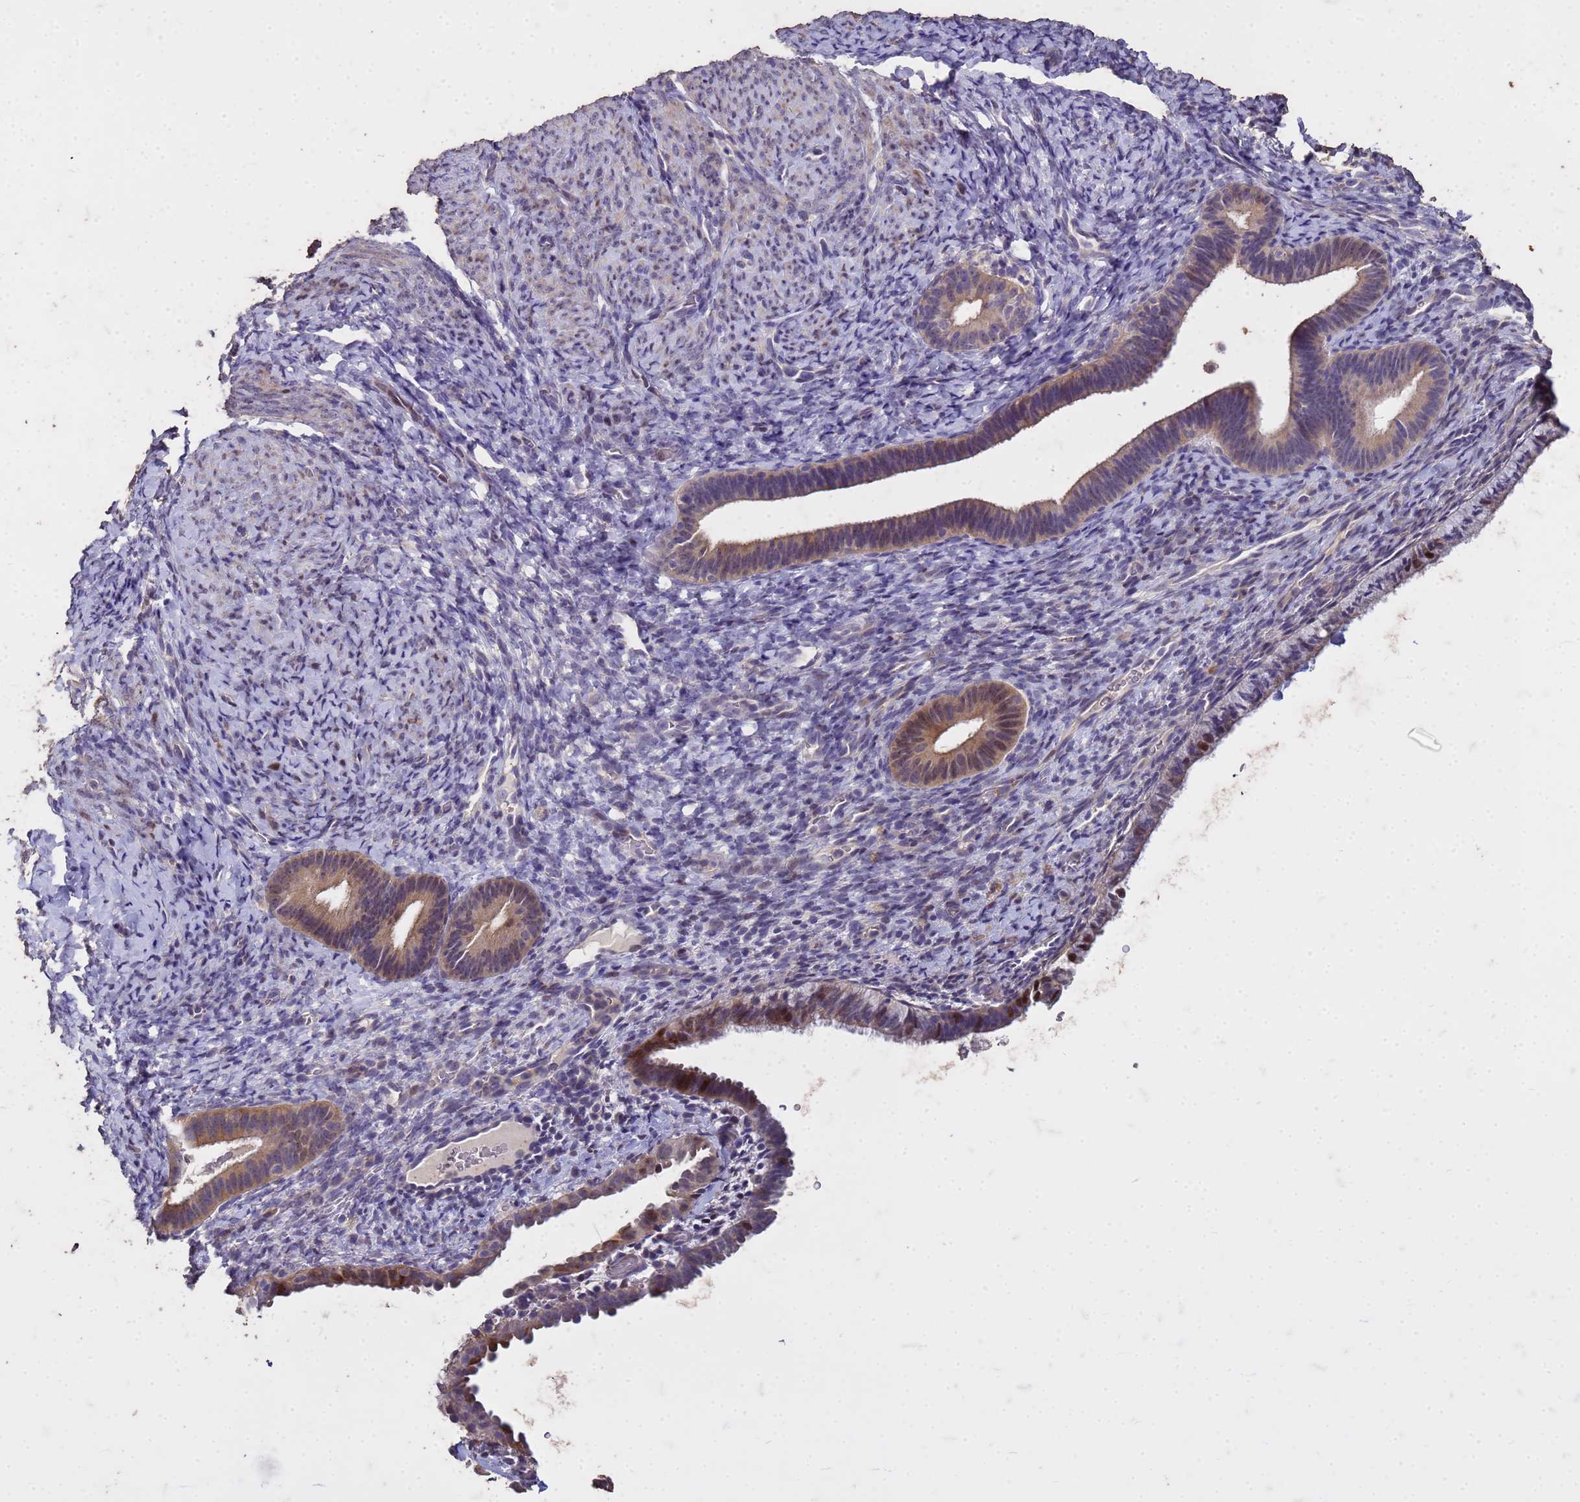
{"staining": {"intensity": "negative", "quantity": "none", "location": "none"}, "tissue": "endometrium", "cell_type": "Cells in endometrial stroma", "image_type": "normal", "snomed": [{"axis": "morphology", "description": "Normal tissue, NOS"}, {"axis": "topography", "description": "Endometrium"}], "caption": "Cells in endometrial stroma show no significant staining in benign endometrium. (DAB immunohistochemistry visualized using brightfield microscopy, high magnification).", "gene": "FAM184B", "patient": {"sex": "female", "age": 65}}